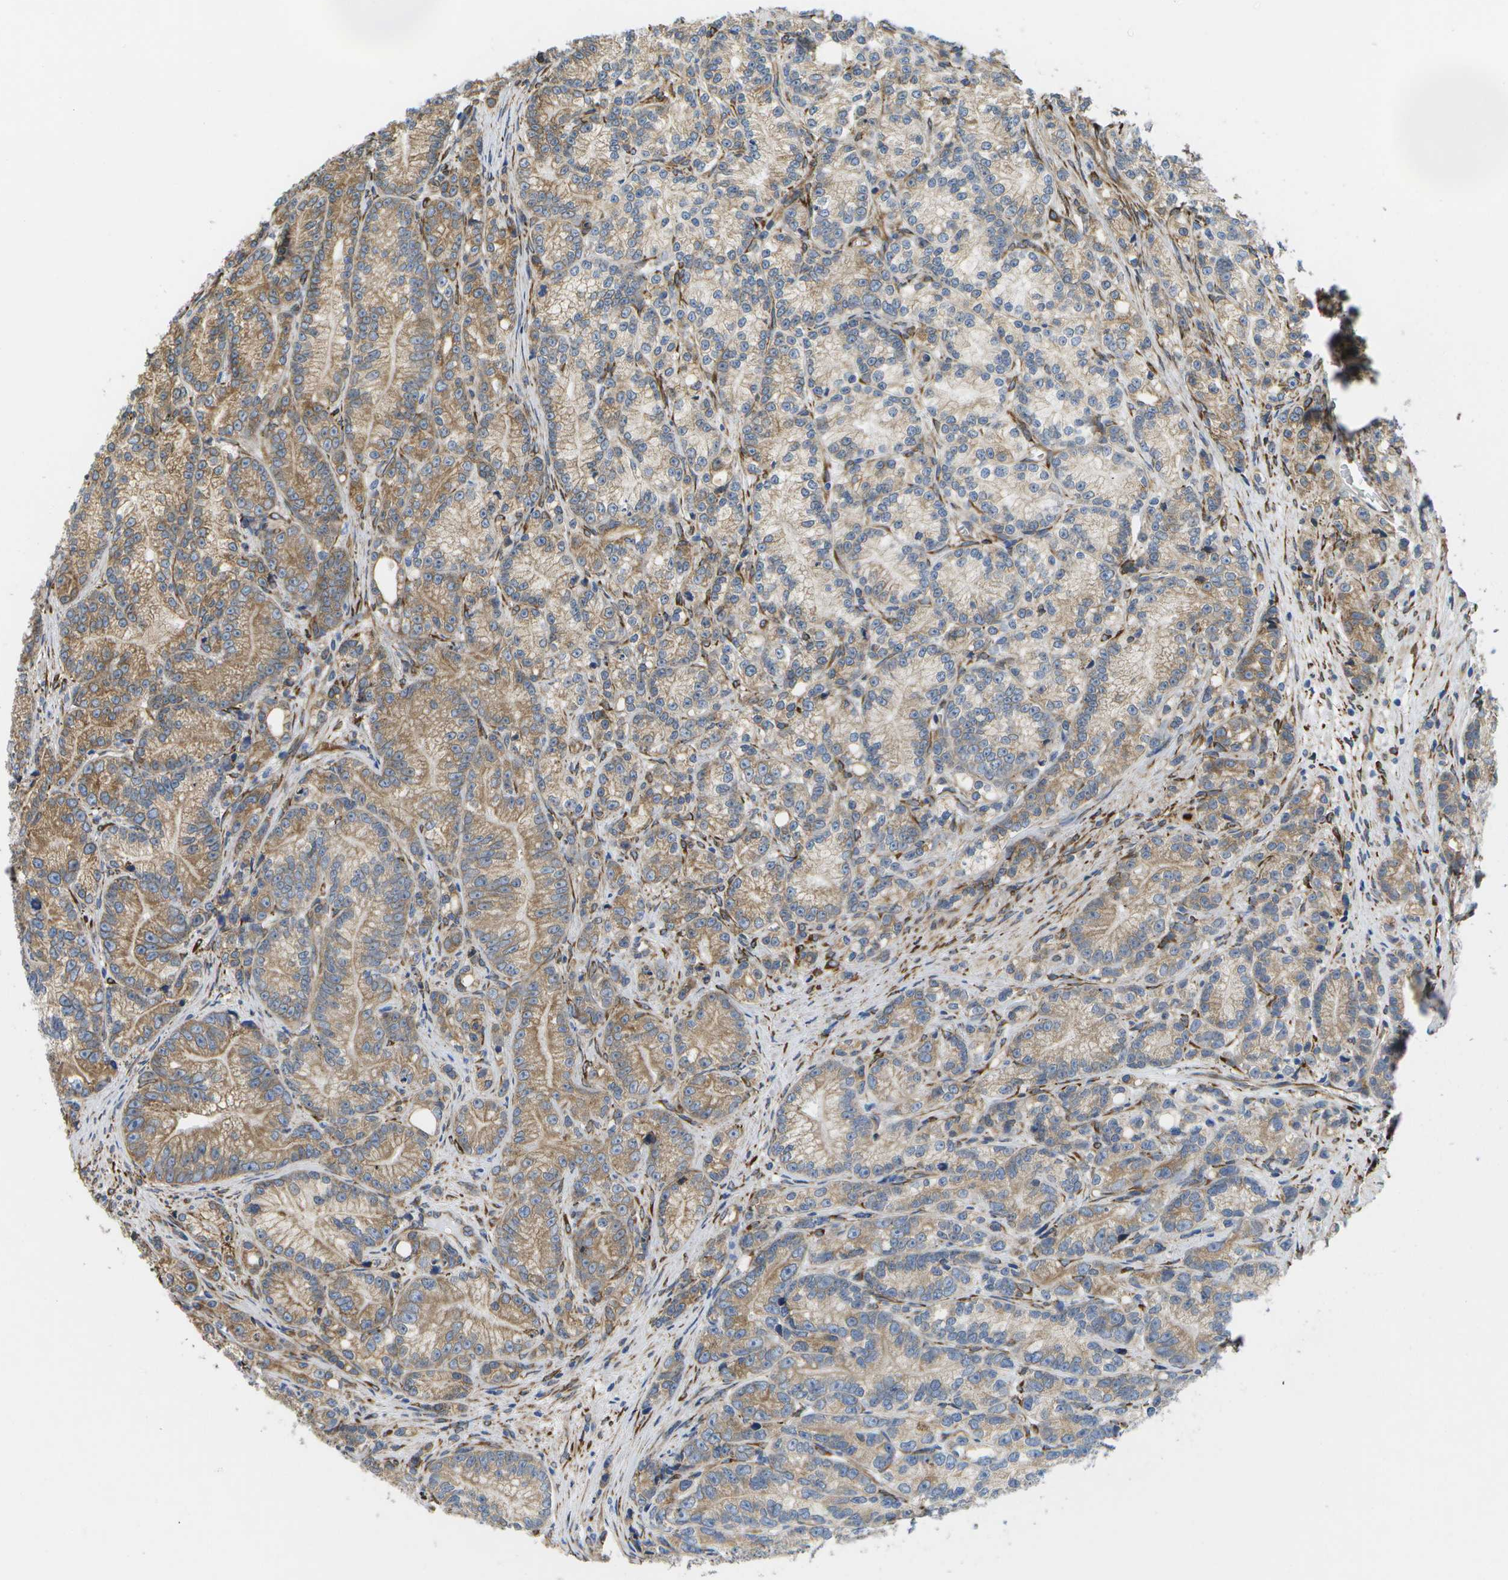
{"staining": {"intensity": "moderate", "quantity": ">75%", "location": "cytoplasmic/membranous"}, "tissue": "prostate cancer", "cell_type": "Tumor cells", "image_type": "cancer", "snomed": [{"axis": "morphology", "description": "Adenocarcinoma, Low grade"}, {"axis": "topography", "description": "Prostate"}], "caption": "The micrograph demonstrates staining of adenocarcinoma (low-grade) (prostate), revealing moderate cytoplasmic/membranous protein expression (brown color) within tumor cells.", "gene": "ZDHHC17", "patient": {"sex": "male", "age": 89}}